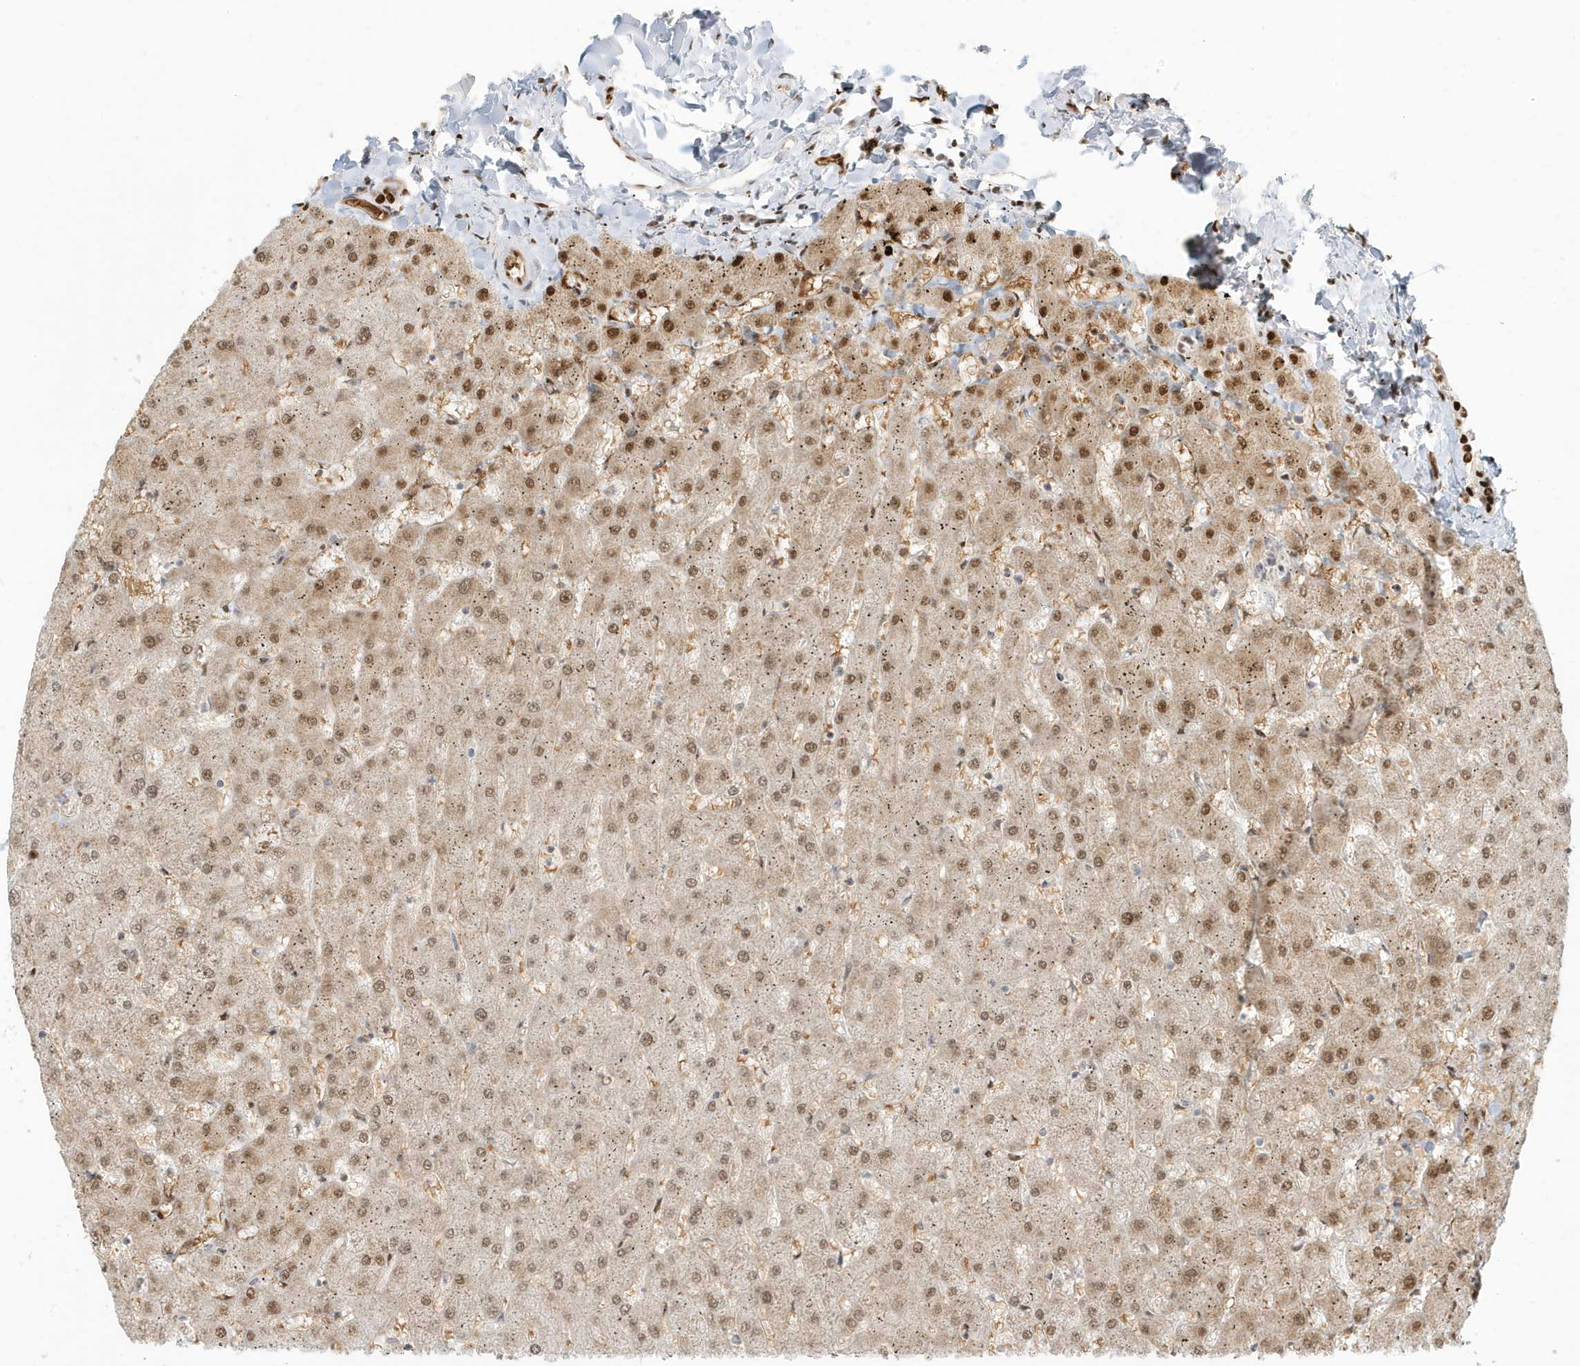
{"staining": {"intensity": "moderate", "quantity": ">75%", "location": "nuclear"}, "tissue": "liver", "cell_type": "Cholangiocytes", "image_type": "normal", "snomed": [{"axis": "morphology", "description": "Normal tissue, NOS"}, {"axis": "topography", "description": "Liver"}], "caption": "IHC histopathology image of benign liver: liver stained using immunohistochemistry displays medium levels of moderate protein expression localized specifically in the nuclear of cholangiocytes, appearing as a nuclear brown color.", "gene": "CKS1B", "patient": {"sex": "female", "age": 63}}